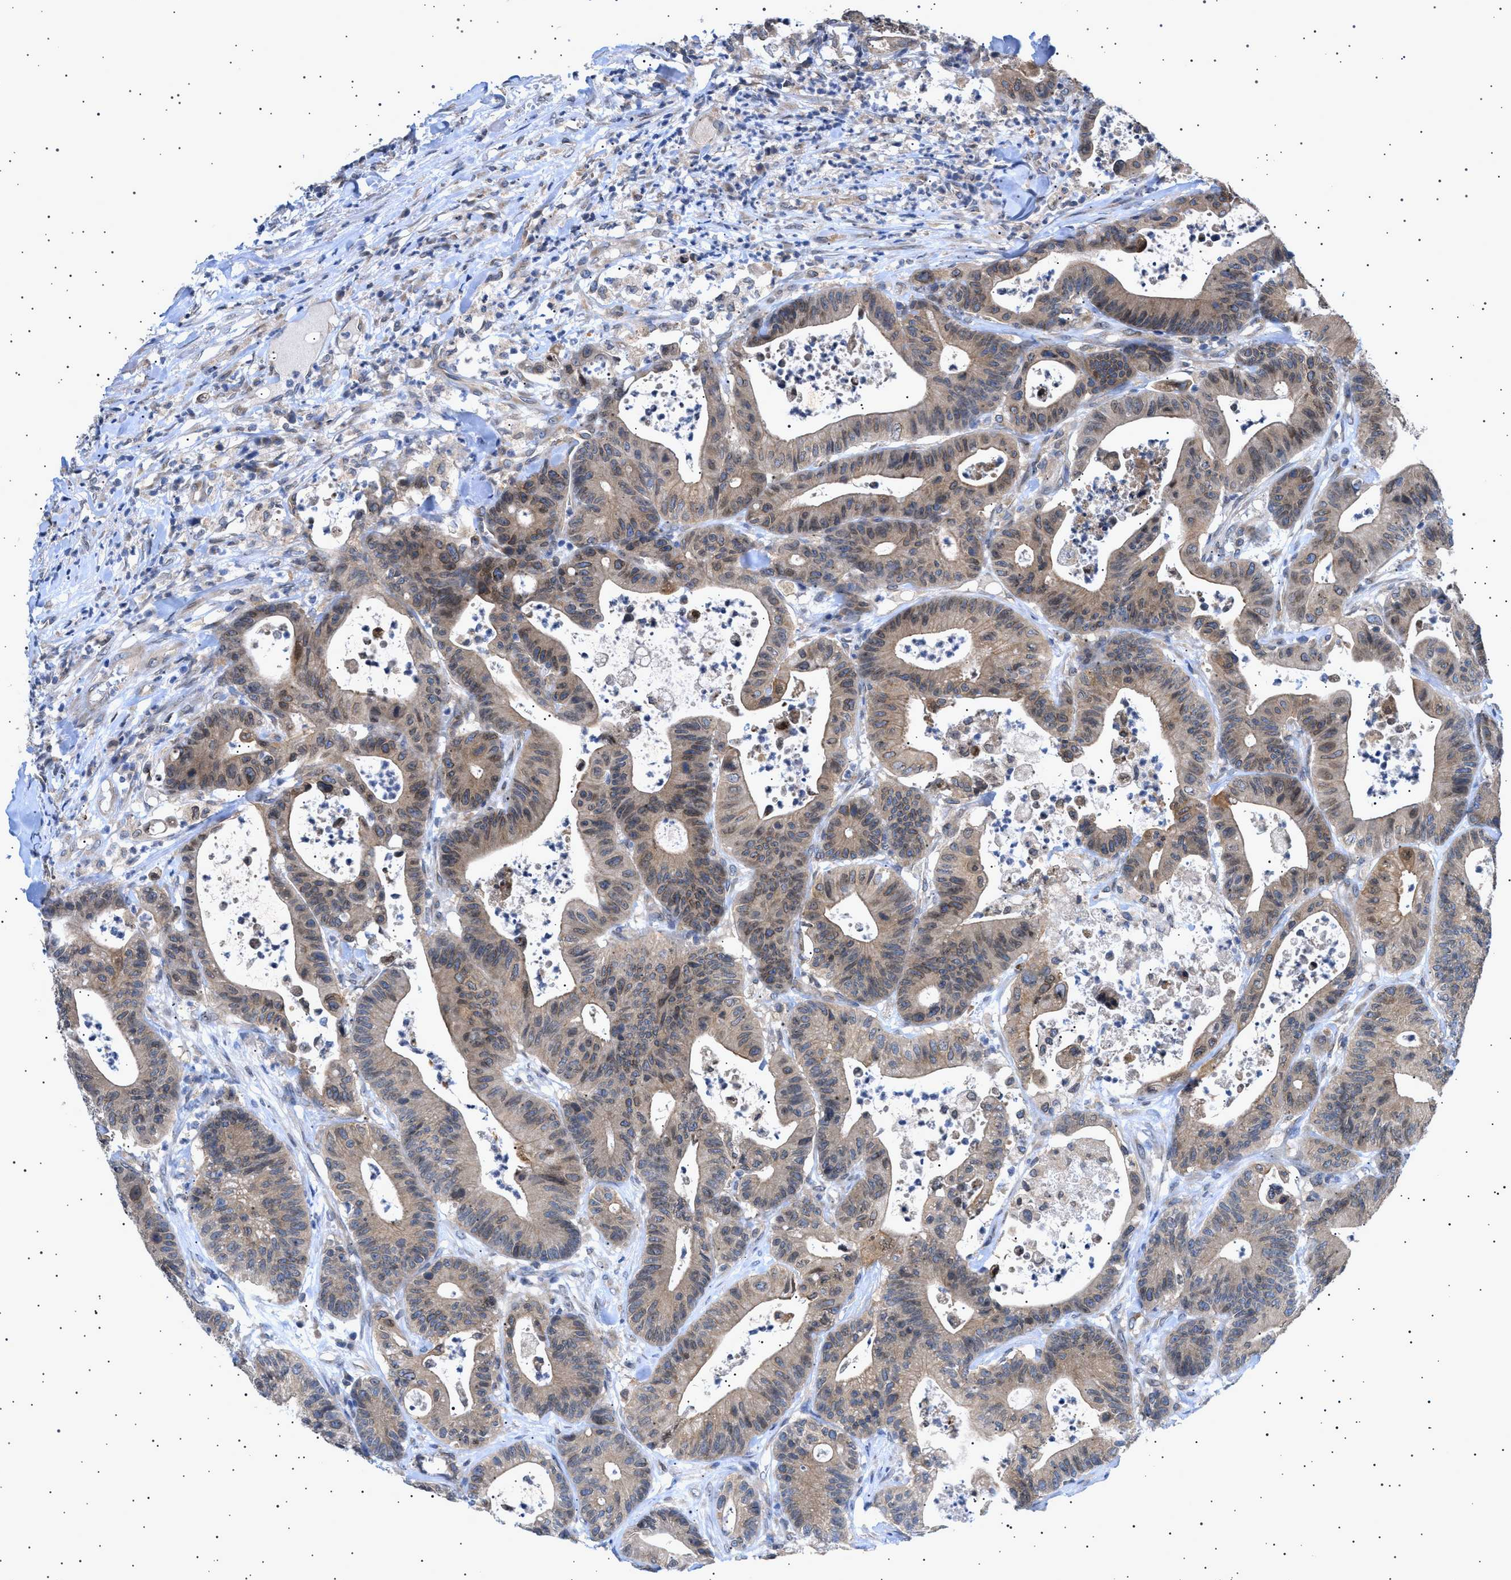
{"staining": {"intensity": "moderate", "quantity": "<25%", "location": "cytoplasmic/membranous,nuclear"}, "tissue": "colorectal cancer", "cell_type": "Tumor cells", "image_type": "cancer", "snomed": [{"axis": "morphology", "description": "Adenocarcinoma, NOS"}, {"axis": "topography", "description": "Colon"}], "caption": "Immunohistochemistry histopathology image of neoplastic tissue: human colorectal adenocarcinoma stained using immunohistochemistry shows low levels of moderate protein expression localized specifically in the cytoplasmic/membranous and nuclear of tumor cells, appearing as a cytoplasmic/membranous and nuclear brown color.", "gene": "NUP93", "patient": {"sex": "female", "age": 84}}